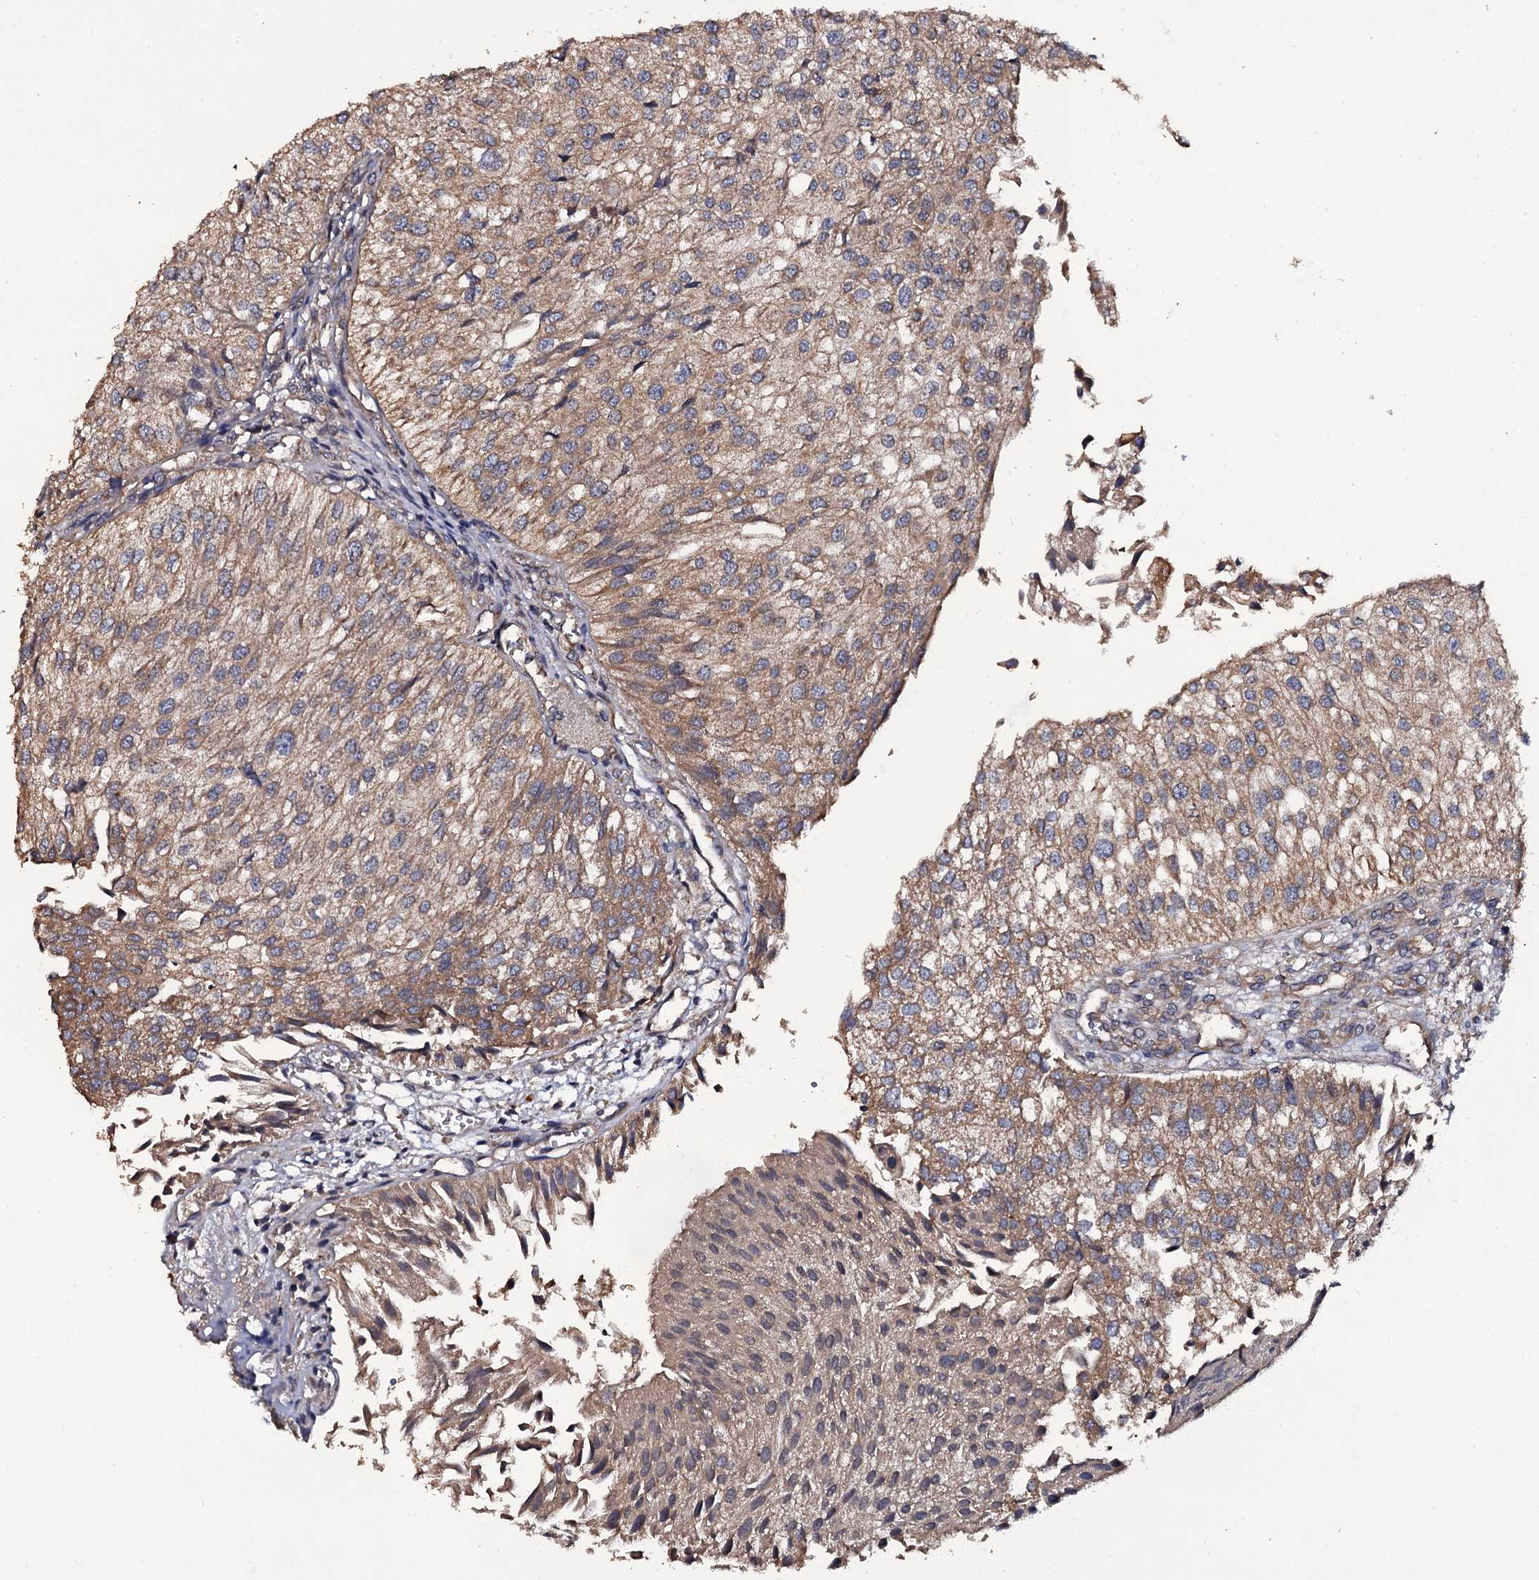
{"staining": {"intensity": "moderate", "quantity": ">75%", "location": "cytoplasmic/membranous"}, "tissue": "urothelial cancer", "cell_type": "Tumor cells", "image_type": "cancer", "snomed": [{"axis": "morphology", "description": "Urothelial carcinoma, Low grade"}, {"axis": "topography", "description": "Urinary bladder"}], "caption": "A histopathology image of human urothelial cancer stained for a protein shows moderate cytoplasmic/membranous brown staining in tumor cells.", "gene": "TTC23", "patient": {"sex": "female", "age": 89}}